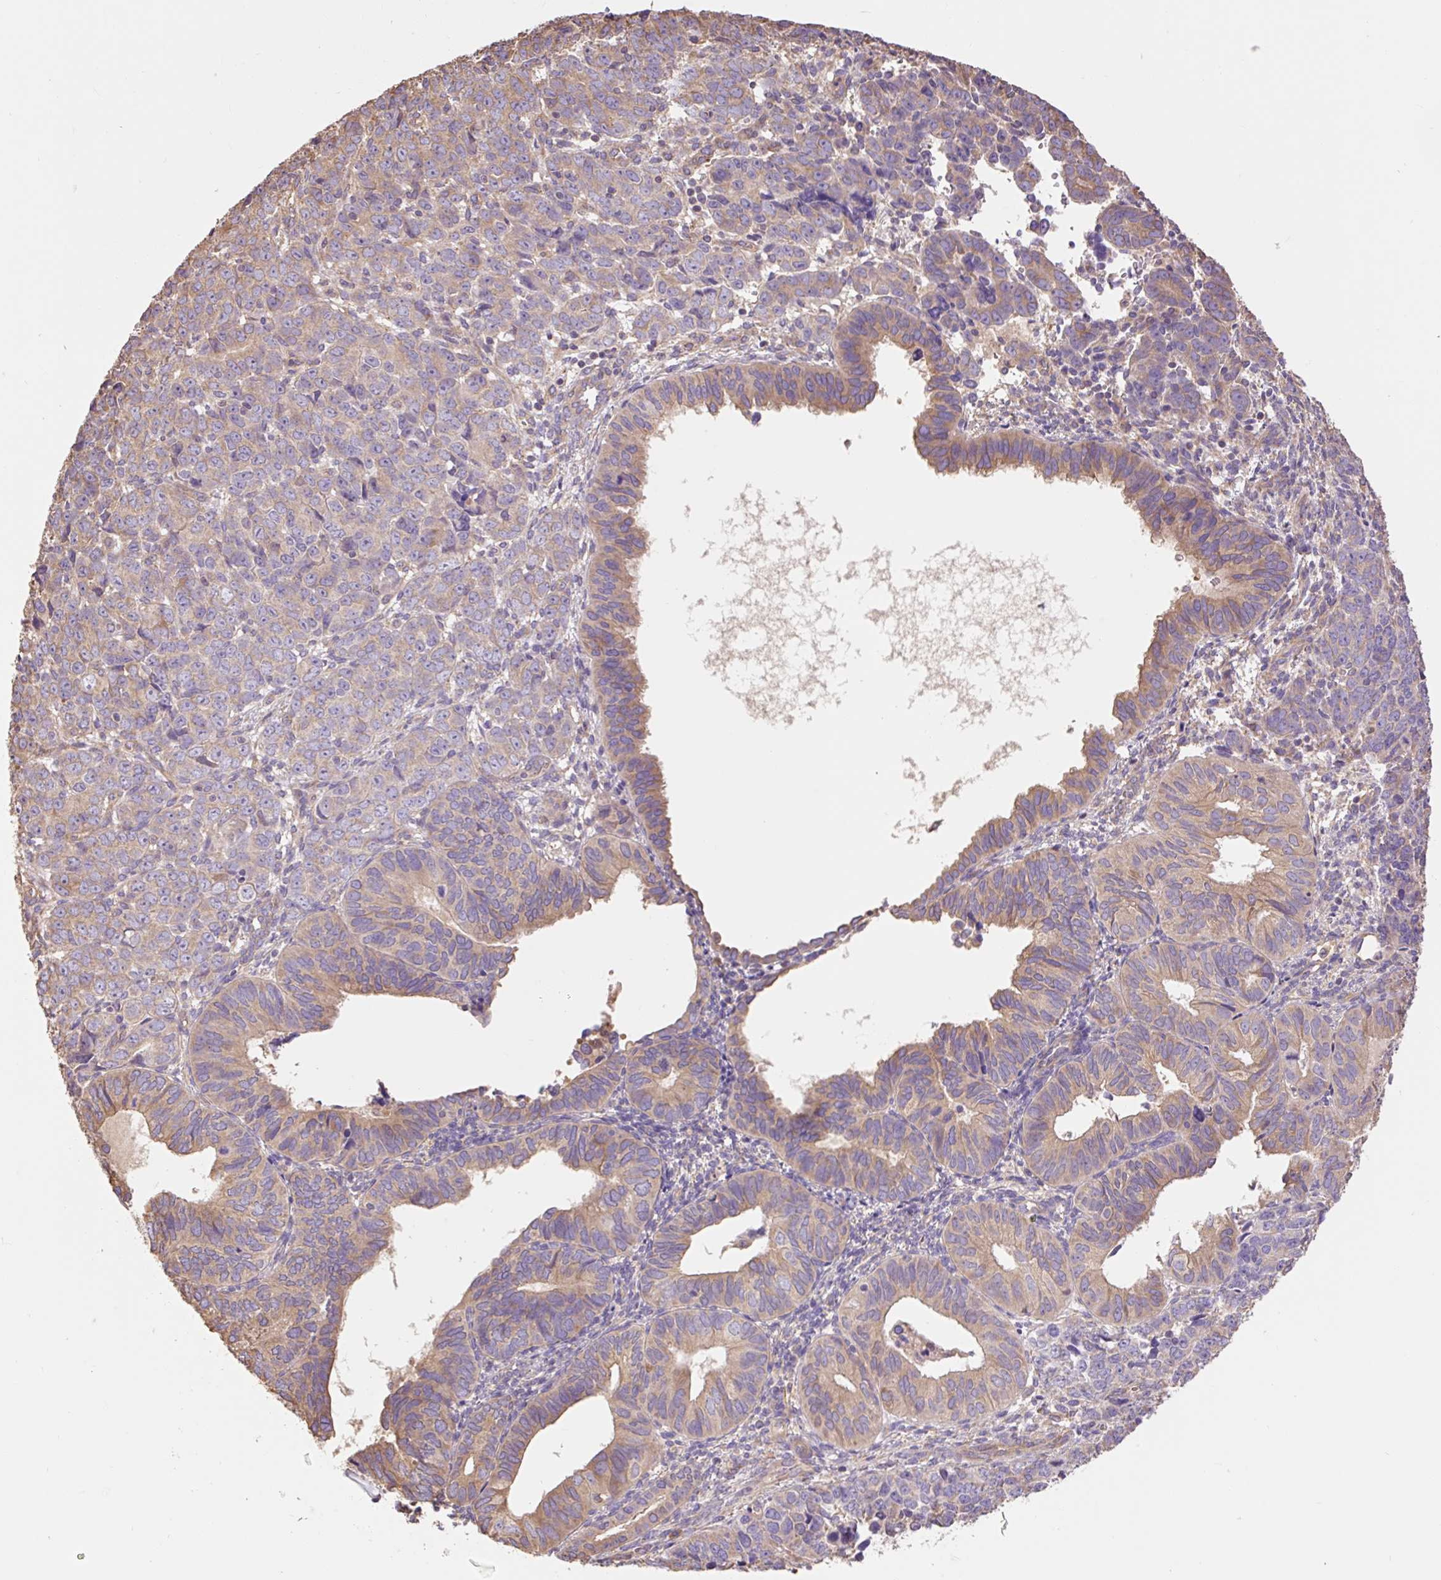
{"staining": {"intensity": "moderate", "quantity": "25%-75%", "location": "cytoplasmic/membranous"}, "tissue": "endometrial cancer", "cell_type": "Tumor cells", "image_type": "cancer", "snomed": [{"axis": "morphology", "description": "Adenocarcinoma, NOS"}, {"axis": "topography", "description": "Endometrium"}], "caption": "Immunohistochemical staining of human endometrial cancer demonstrates moderate cytoplasmic/membranous protein staining in about 25%-75% of tumor cells.", "gene": "DESI1", "patient": {"sex": "female", "age": 82}}